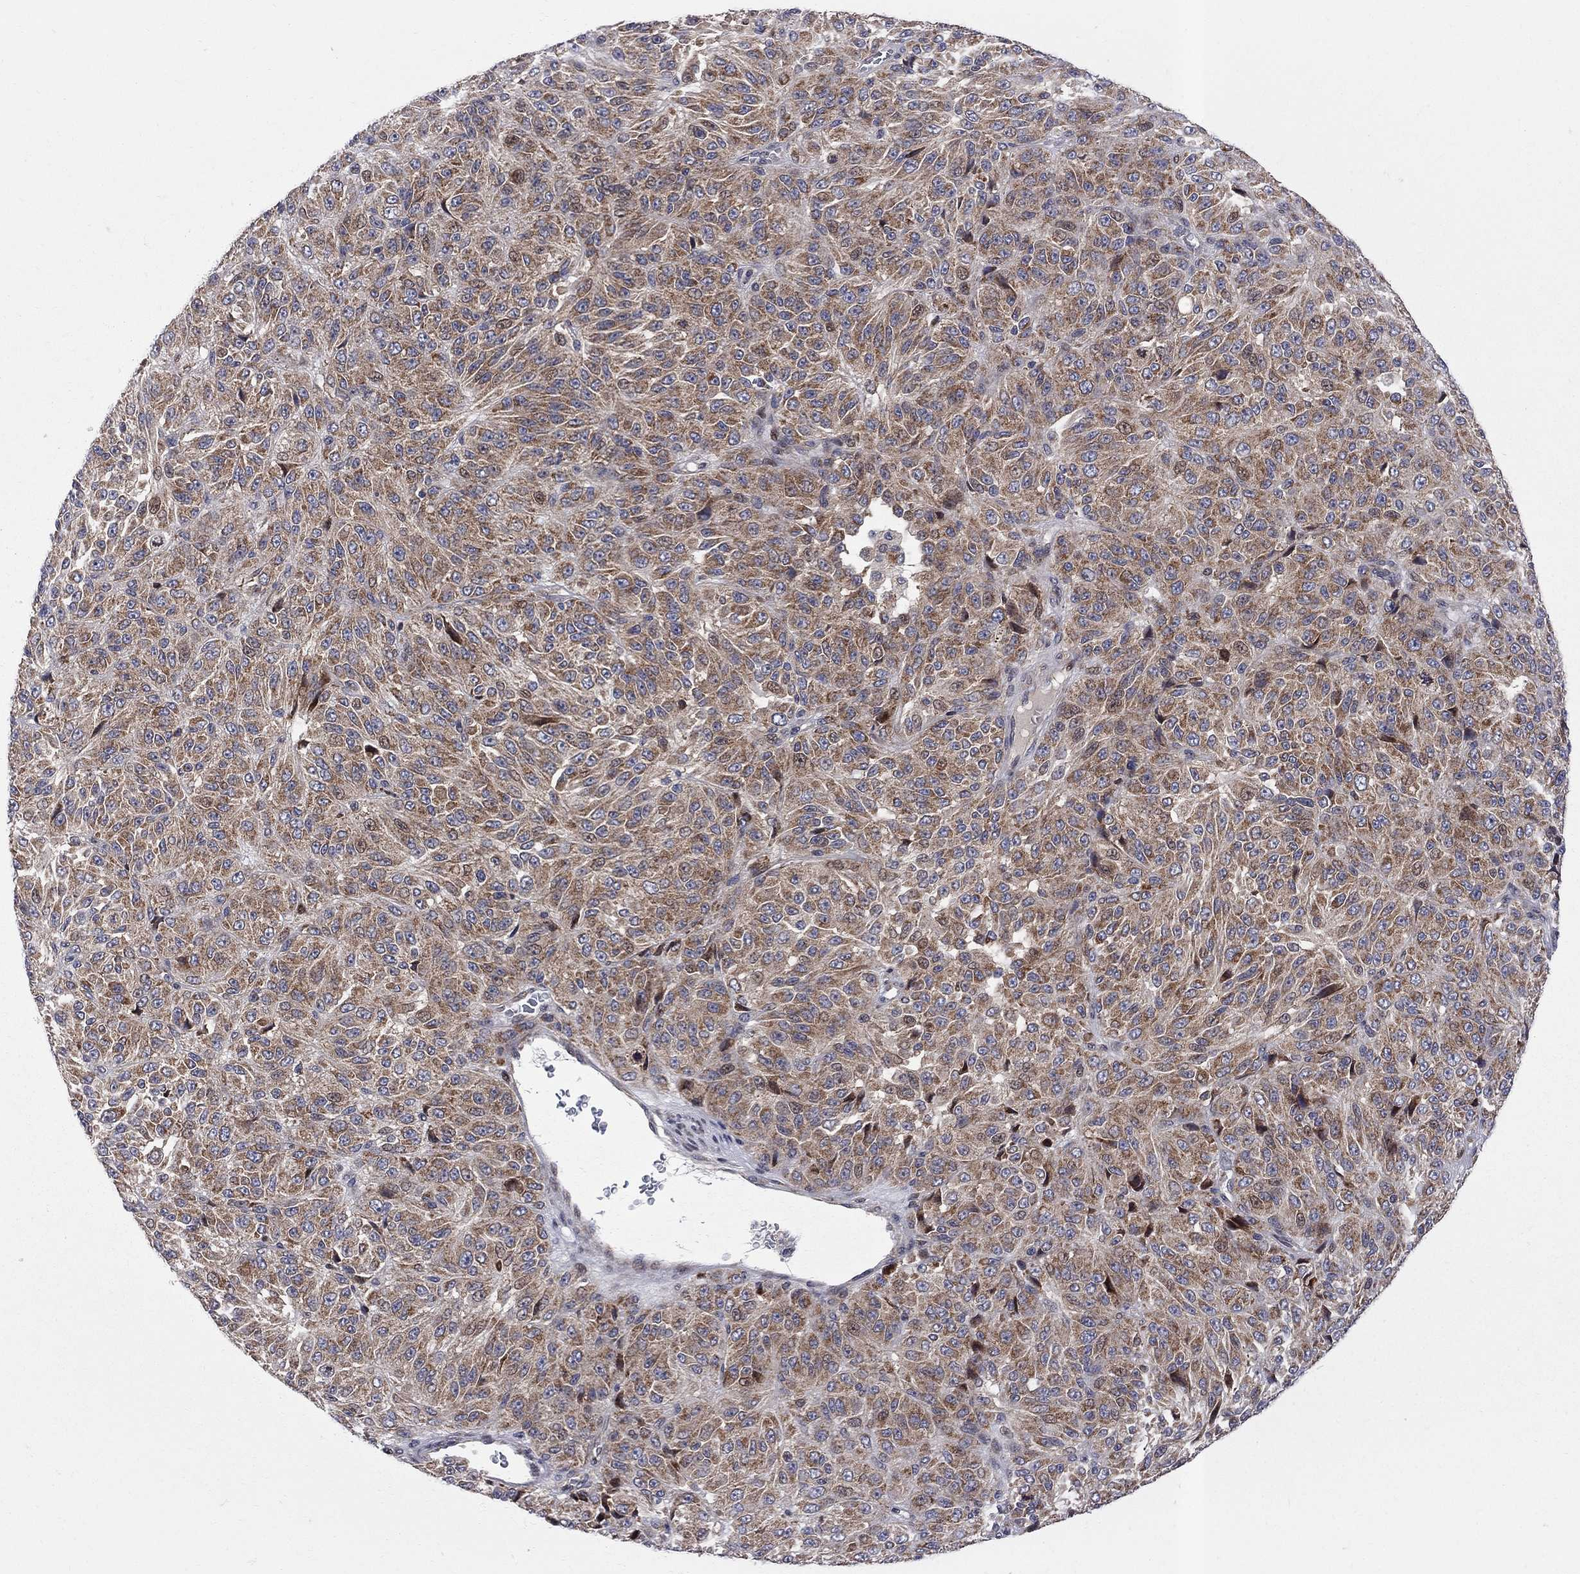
{"staining": {"intensity": "moderate", "quantity": ">75%", "location": "cytoplasmic/membranous"}, "tissue": "melanoma", "cell_type": "Tumor cells", "image_type": "cancer", "snomed": [{"axis": "morphology", "description": "Malignant melanoma, Metastatic site"}, {"axis": "topography", "description": "Brain"}], "caption": "Tumor cells display moderate cytoplasmic/membranous positivity in about >75% of cells in malignant melanoma (metastatic site).", "gene": "CNOT11", "patient": {"sex": "female", "age": 56}}